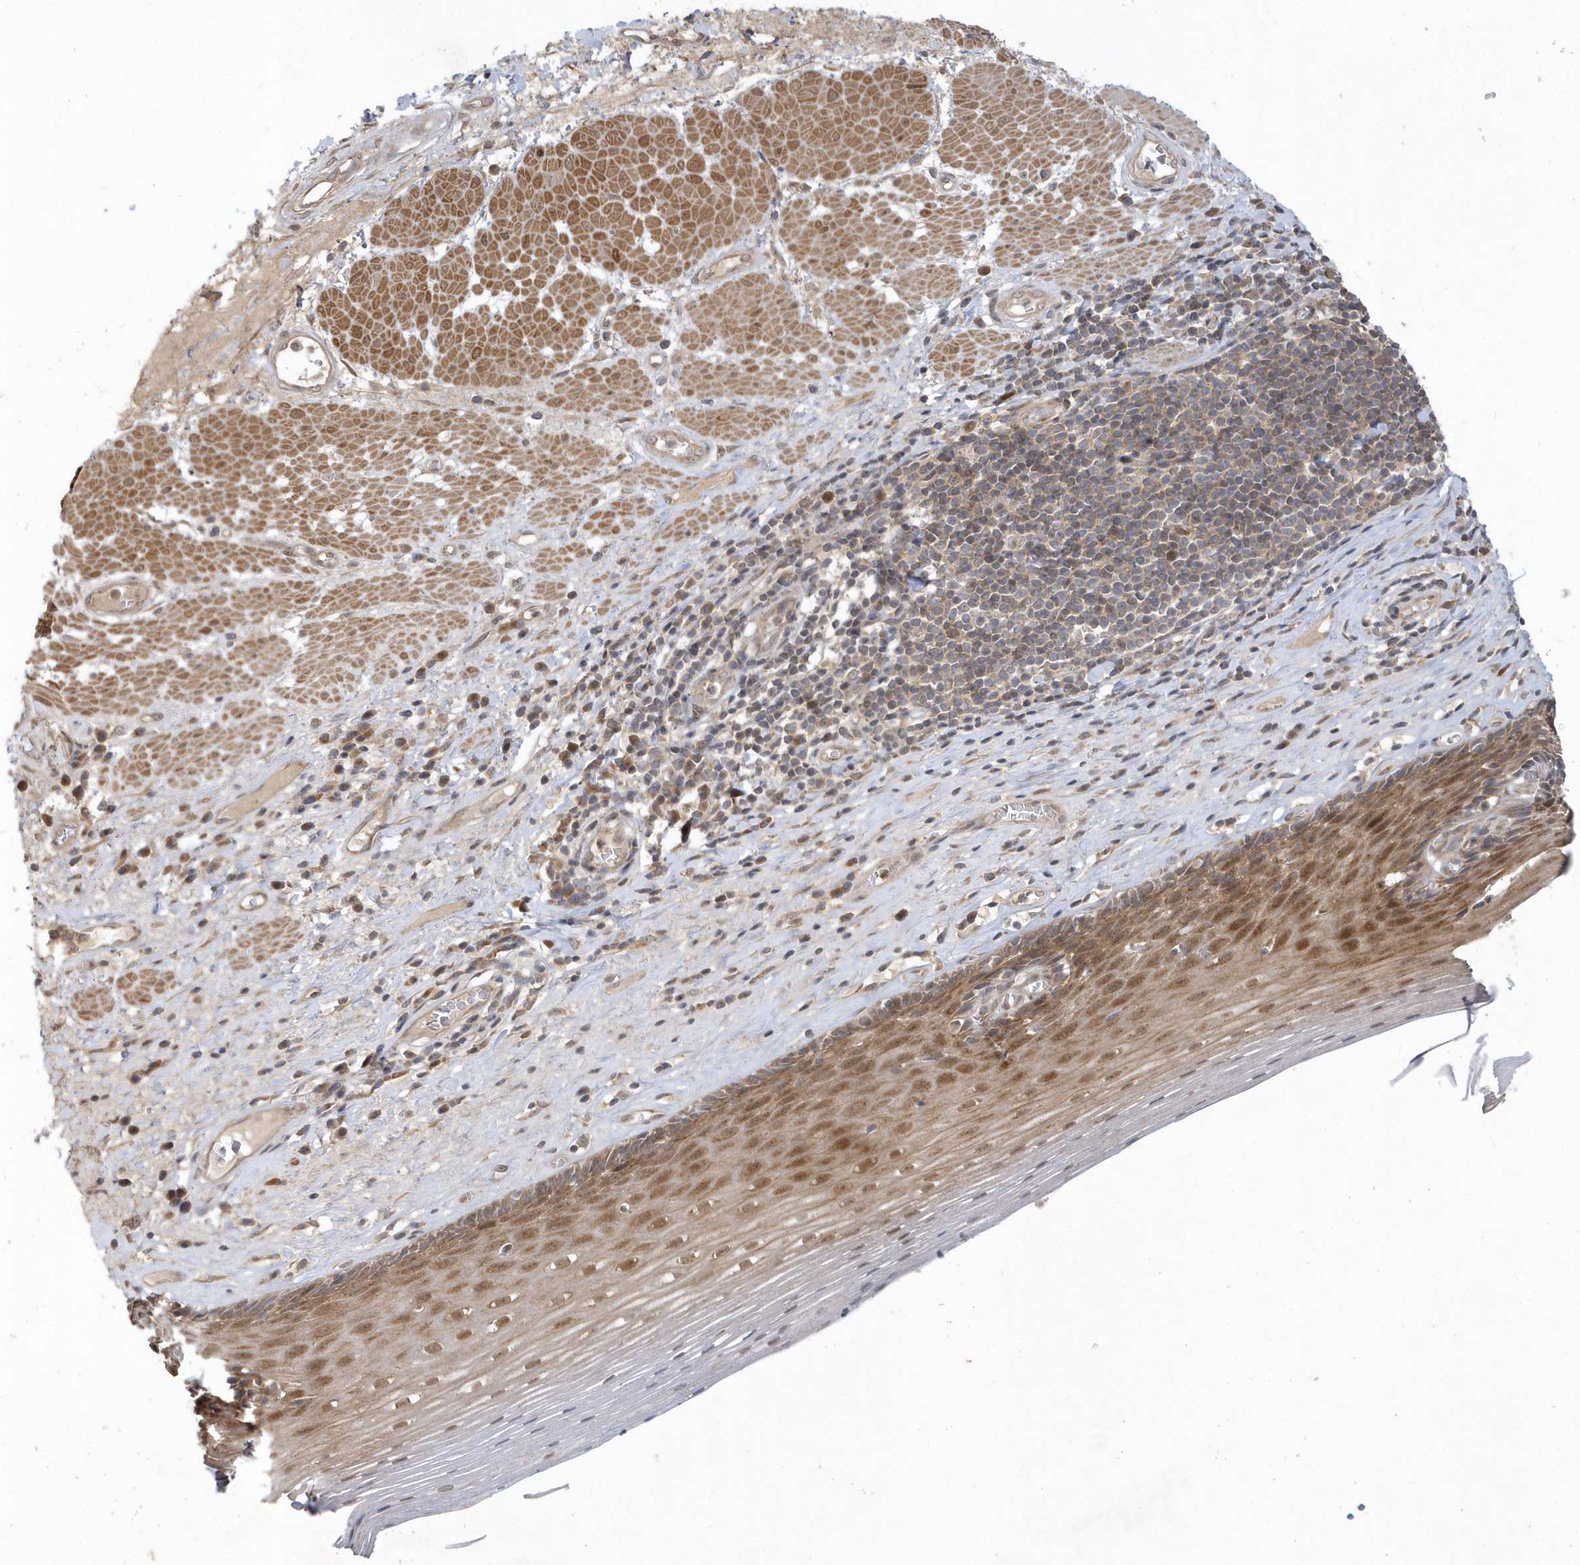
{"staining": {"intensity": "moderate", "quantity": "25%-75%", "location": "cytoplasmic/membranous,nuclear"}, "tissue": "esophagus", "cell_type": "Squamous epithelial cells", "image_type": "normal", "snomed": [{"axis": "morphology", "description": "Normal tissue, NOS"}, {"axis": "topography", "description": "Esophagus"}], "caption": "Immunohistochemistry (IHC) (DAB) staining of unremarkable esophagus exhibits moderate cytoplasmic/membranous,nuclear protein positivity in about 25%-75% of squamous epithelial cells.", "gene": "MXI1", "patient": {"sex": "male", "age": 62}}